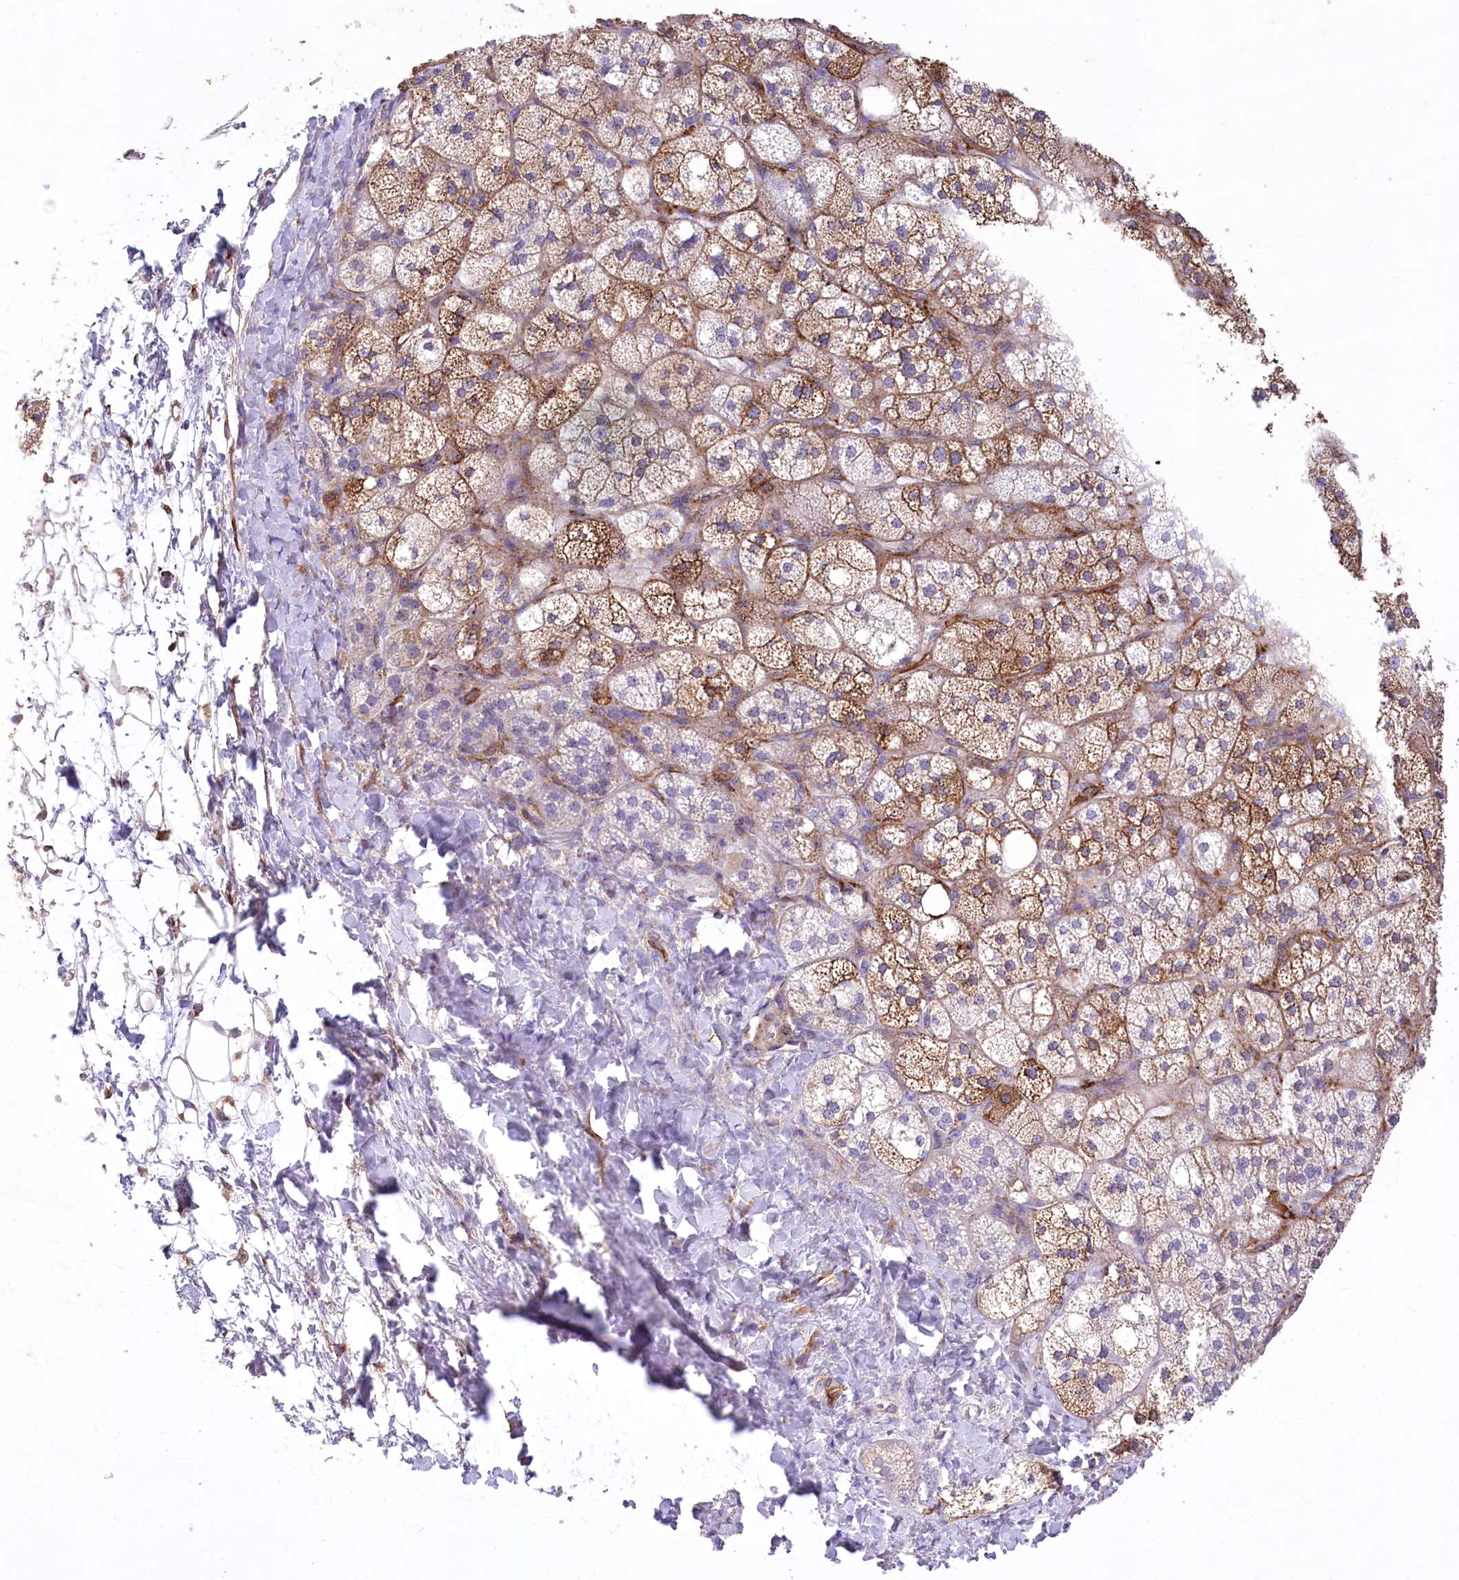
{"staining": {"intensity": "moderate", "quantity": "25%-75%", "location": "cytoplasmic/membranous"}, "tissue": "adrenal gland", "cell_type": "Glandular cells", "image_type": "normal", "snomed": [{"axis": "morphology", "description": "Normal tissue, NOS"}, {"axis": "topography", "description": "Adrenal gland"}], "caption": "Protein staining of normal adrenal gland reveals moderate cytoplasmic/membranous expression in approximately 25%-75% of glandular cells.", "gene": "ANGPTL3", "patient": {"sex": "male", "age": 61}}